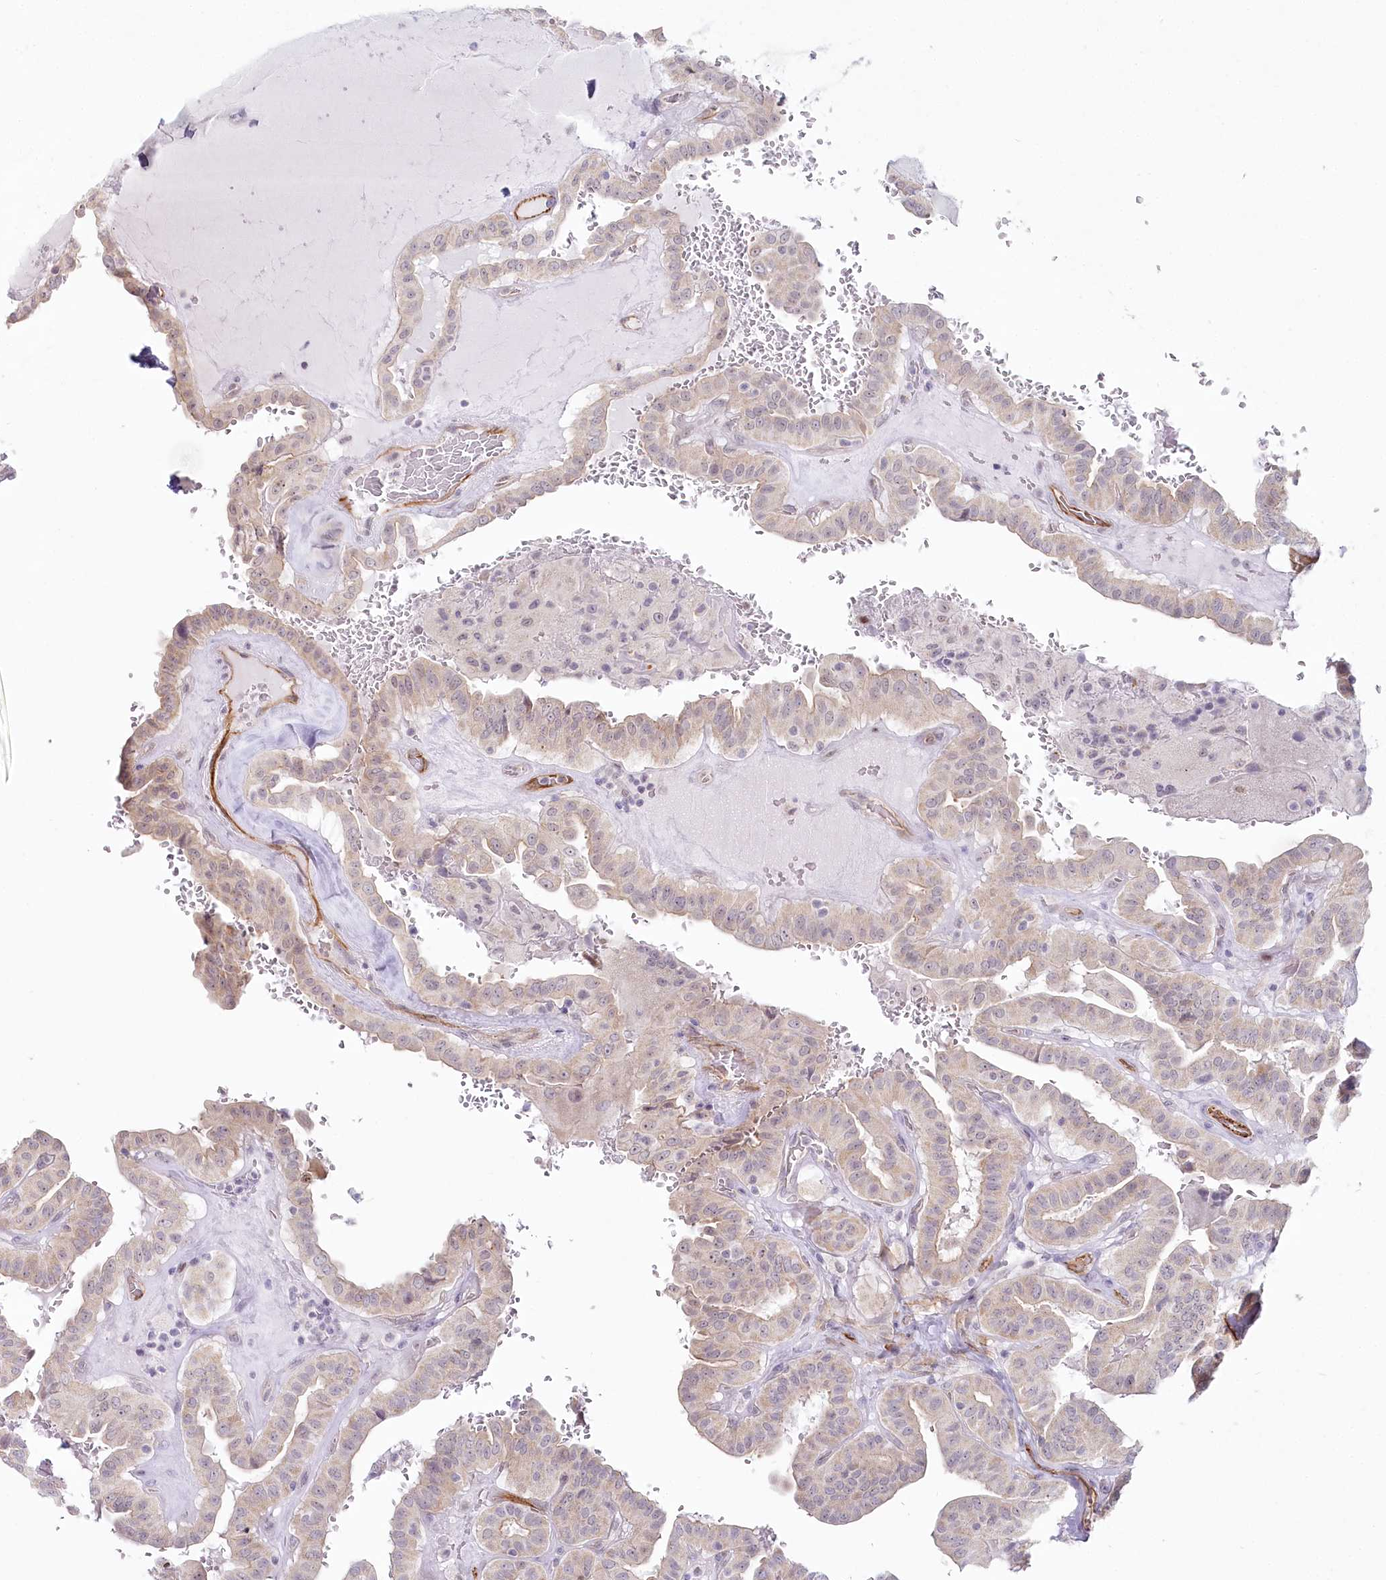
{"staining": {"intensity": "weak", "quantity": "25%-75%", "location": "cytoplasmic/membranous,nuclear"}, "tissue": "thyroid cancer", "cell_type": "Tumor cells", "image_type": "cancer", "snomed": [{"axis": "morphology", "description": "Papillary adenocarcinoma, NOS"}, {"axis": "topography", "description": "Thyroid gland"}], "caption": "The immunohistochemical stain shows weak cytoplasmic/membranous and nuclear expression in tumor cells of thyroid cancer tissue.", "gene": "ABHD8", "patient": {"sex": "male", "age": 77}}